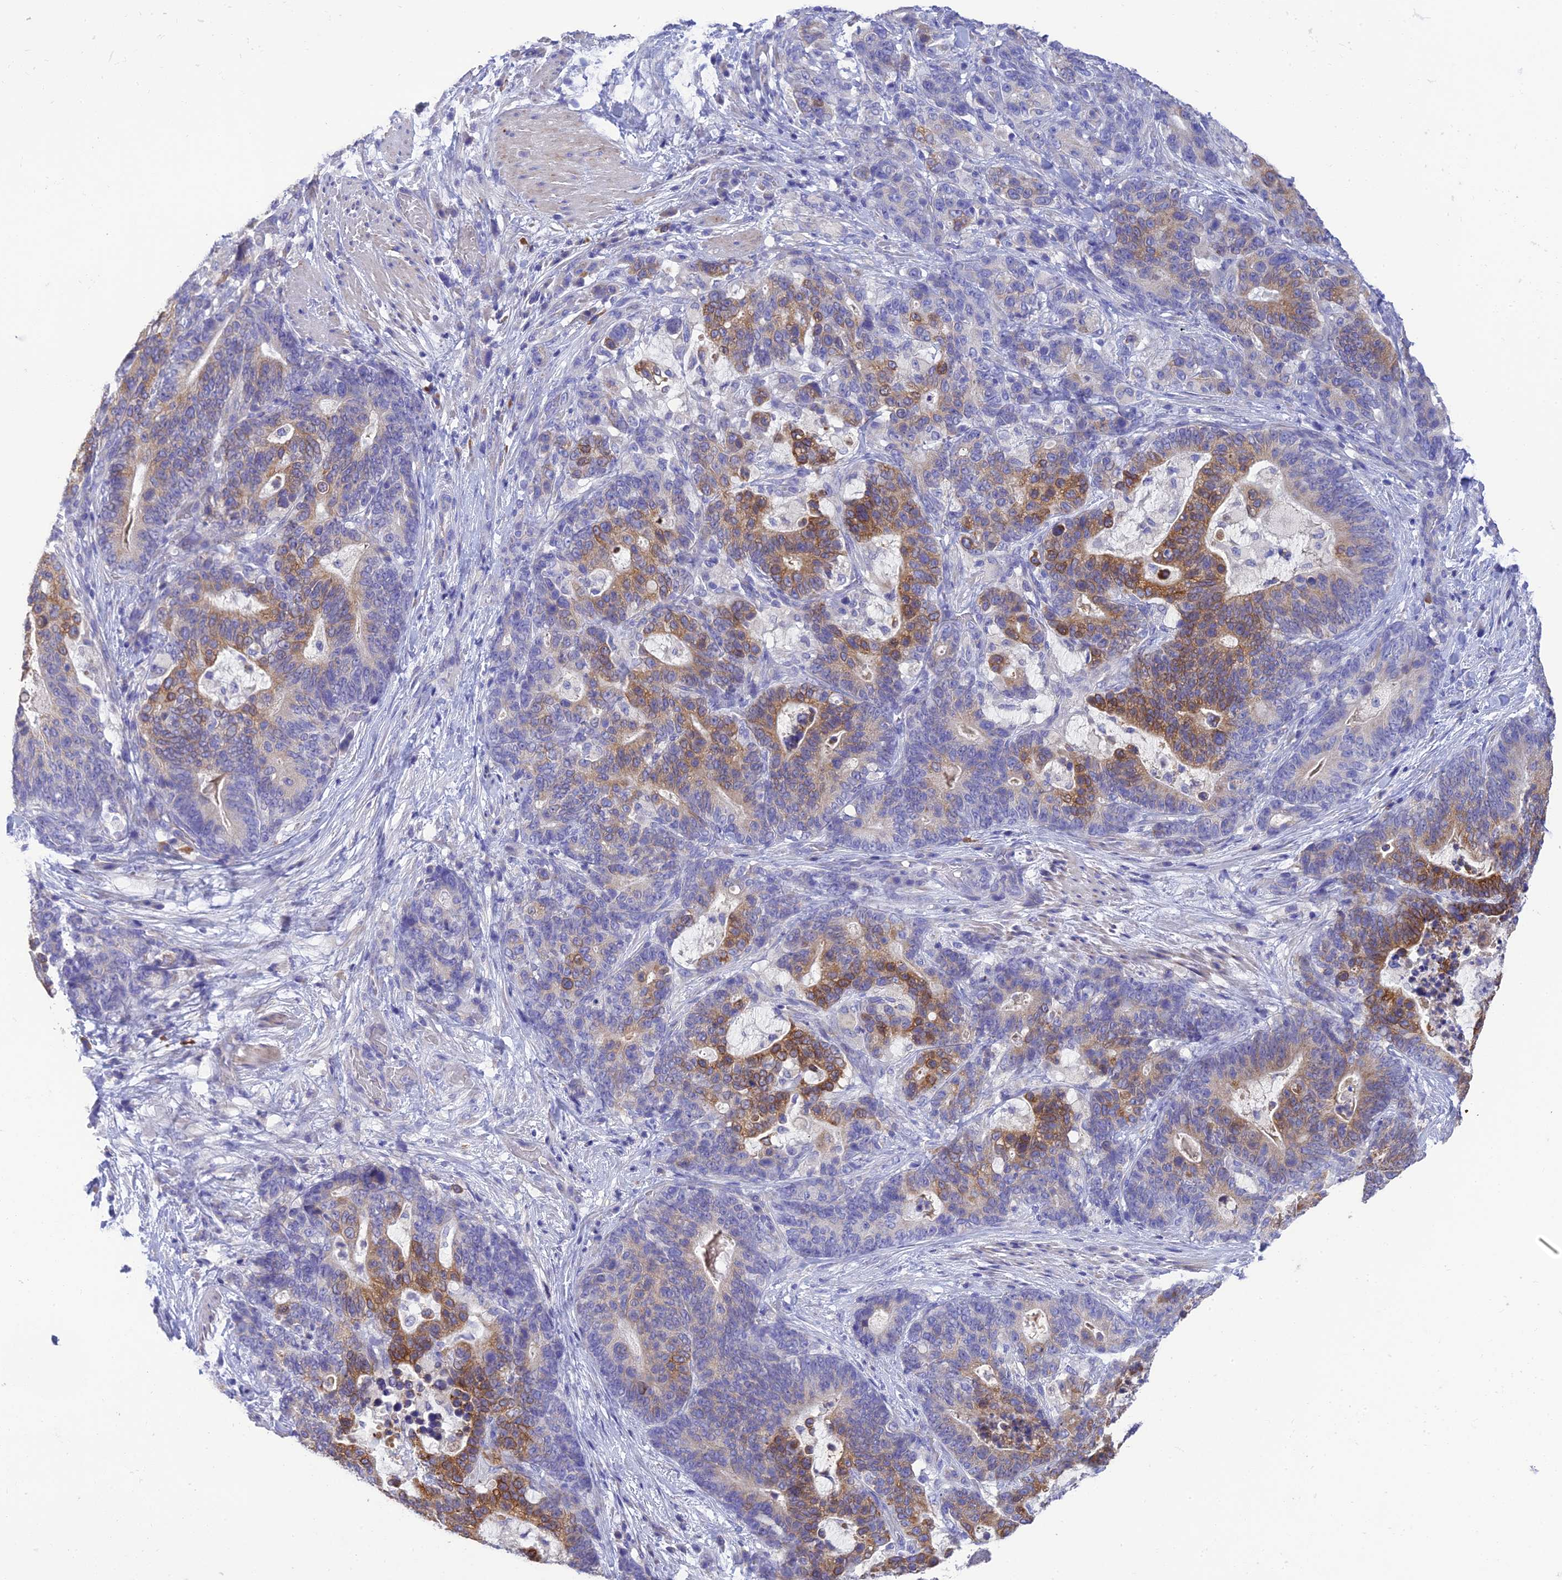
{"staining": {"intensity": "moderate", "quantity": "25%-75%", "location": "cytoplasmic/membranous"}, "tissue": "stomach cancer", "cell_type": "Tumor cells", "image_type": "cancer", "snomed": [{"axis": "morphology", "description": "Normal tissue, NOS"}, {"axis": "morphology", "description": "Adenocarcinoma, NOS"}, {"axis": "topography", "description": "Stomach"}], "caption": "Approximately 25%-75% of tumor cells in human stomach cancer (adenocarcinoma) demonstrate moderate cytoplasmic/membranous protein positivity as visualized by brown immunohistochemical staining.", "gene": "HSD17B2", "patient": {"sex": "female", "age": 64}}